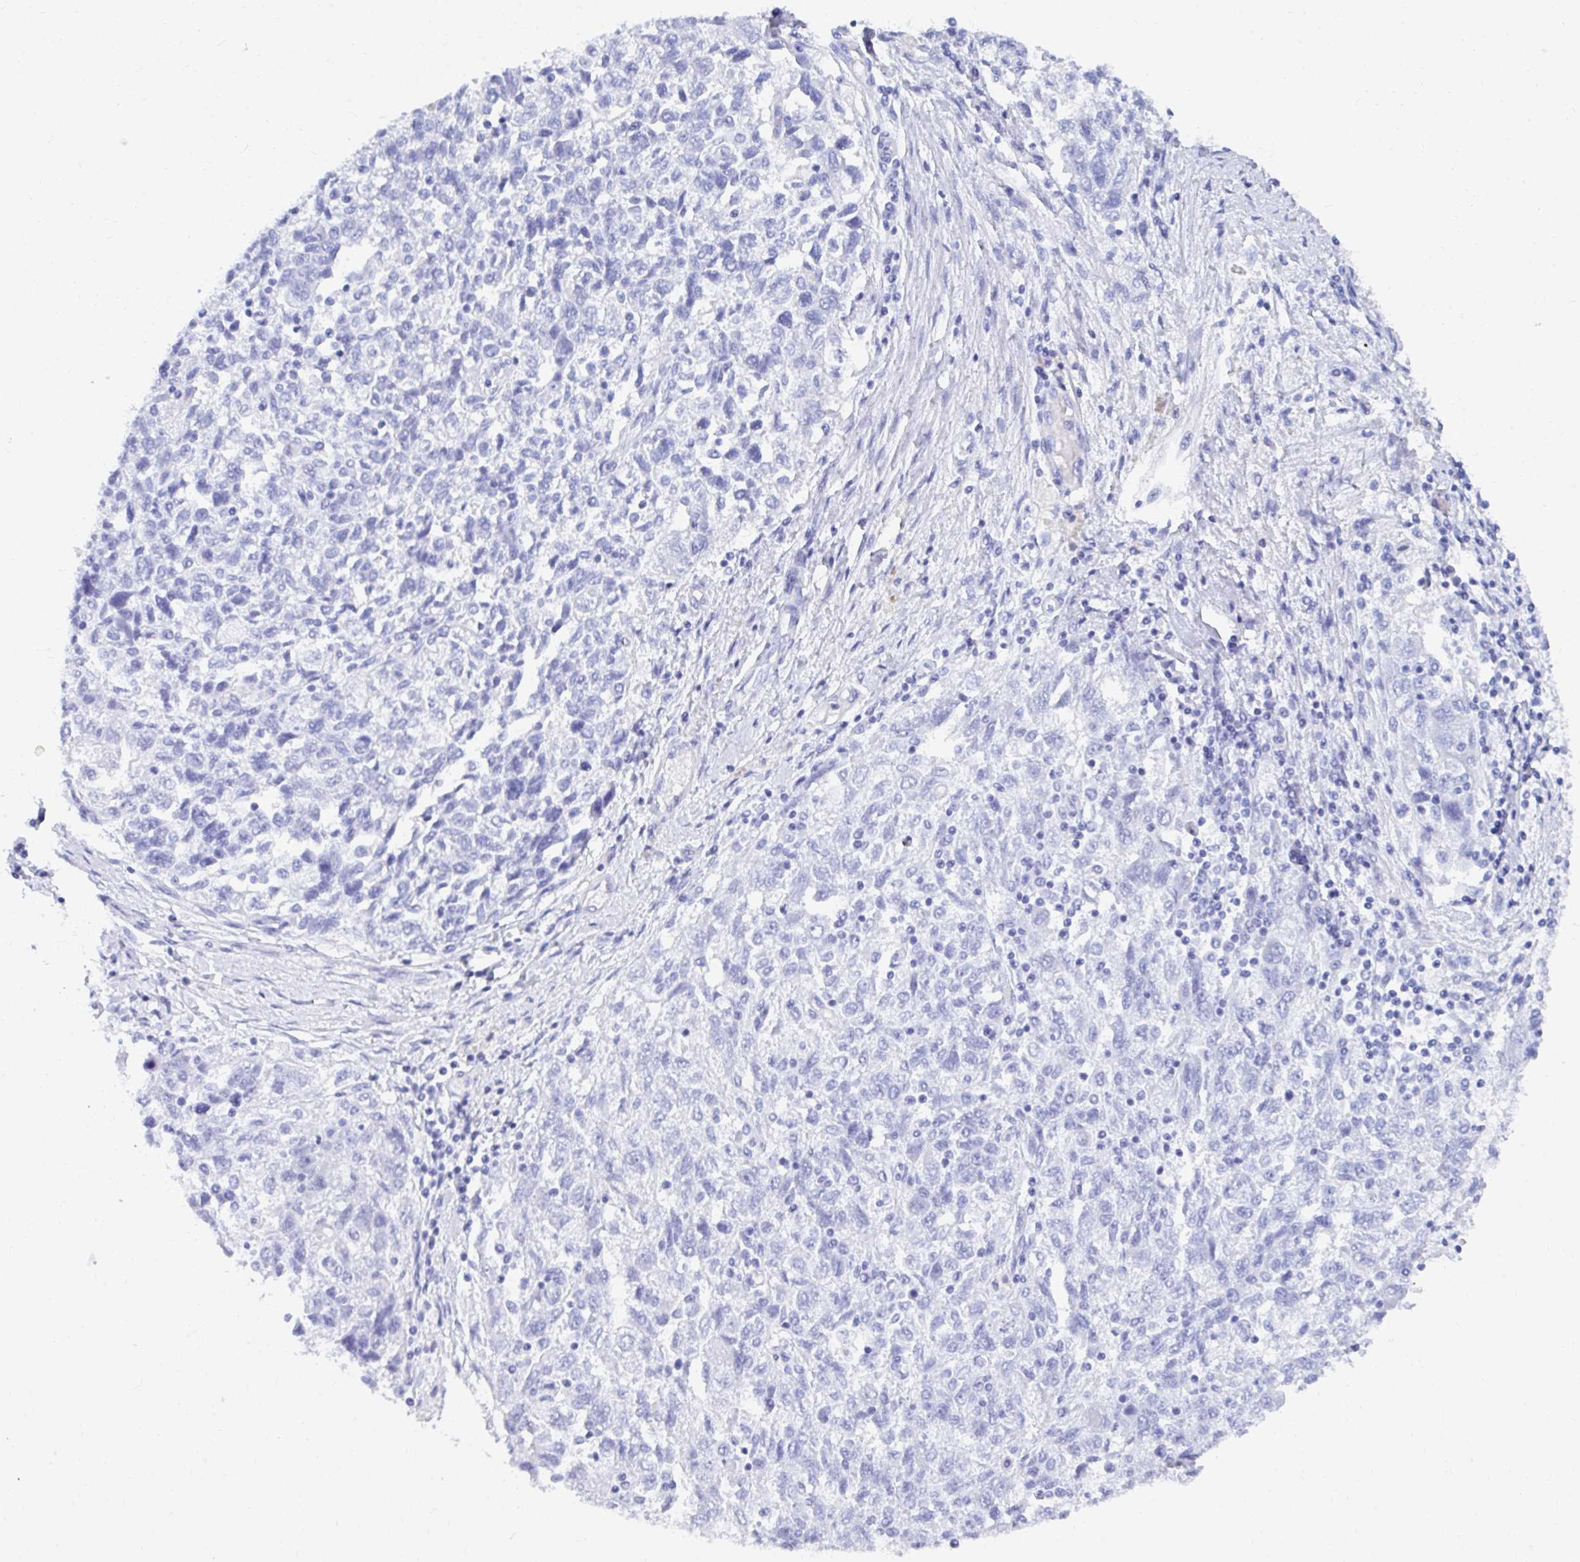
{"staining": {"intensity": "negative", "quantity": "none", "location": "none"}, "tissue": "ovarian cancer", "cell_type": "Tumor cells", "image_type": "cancer", "snomed": [{"axis": "morphology", "description": "Carcinoma, NOS"}, {"axis": "morphology", "description": "Cystadenocarcinoma, serous, NOS"}, {"axis": "topography", "description": "Ovary"}], "caption": "An immunohistochemistry (IHC) photomicrograph of ovarian carcinoma is shown. There is no staining in tumor cells of ovarian carcinoma.", "gene": "MROH2B", "patient": {"sex": "female", "age": 69}}